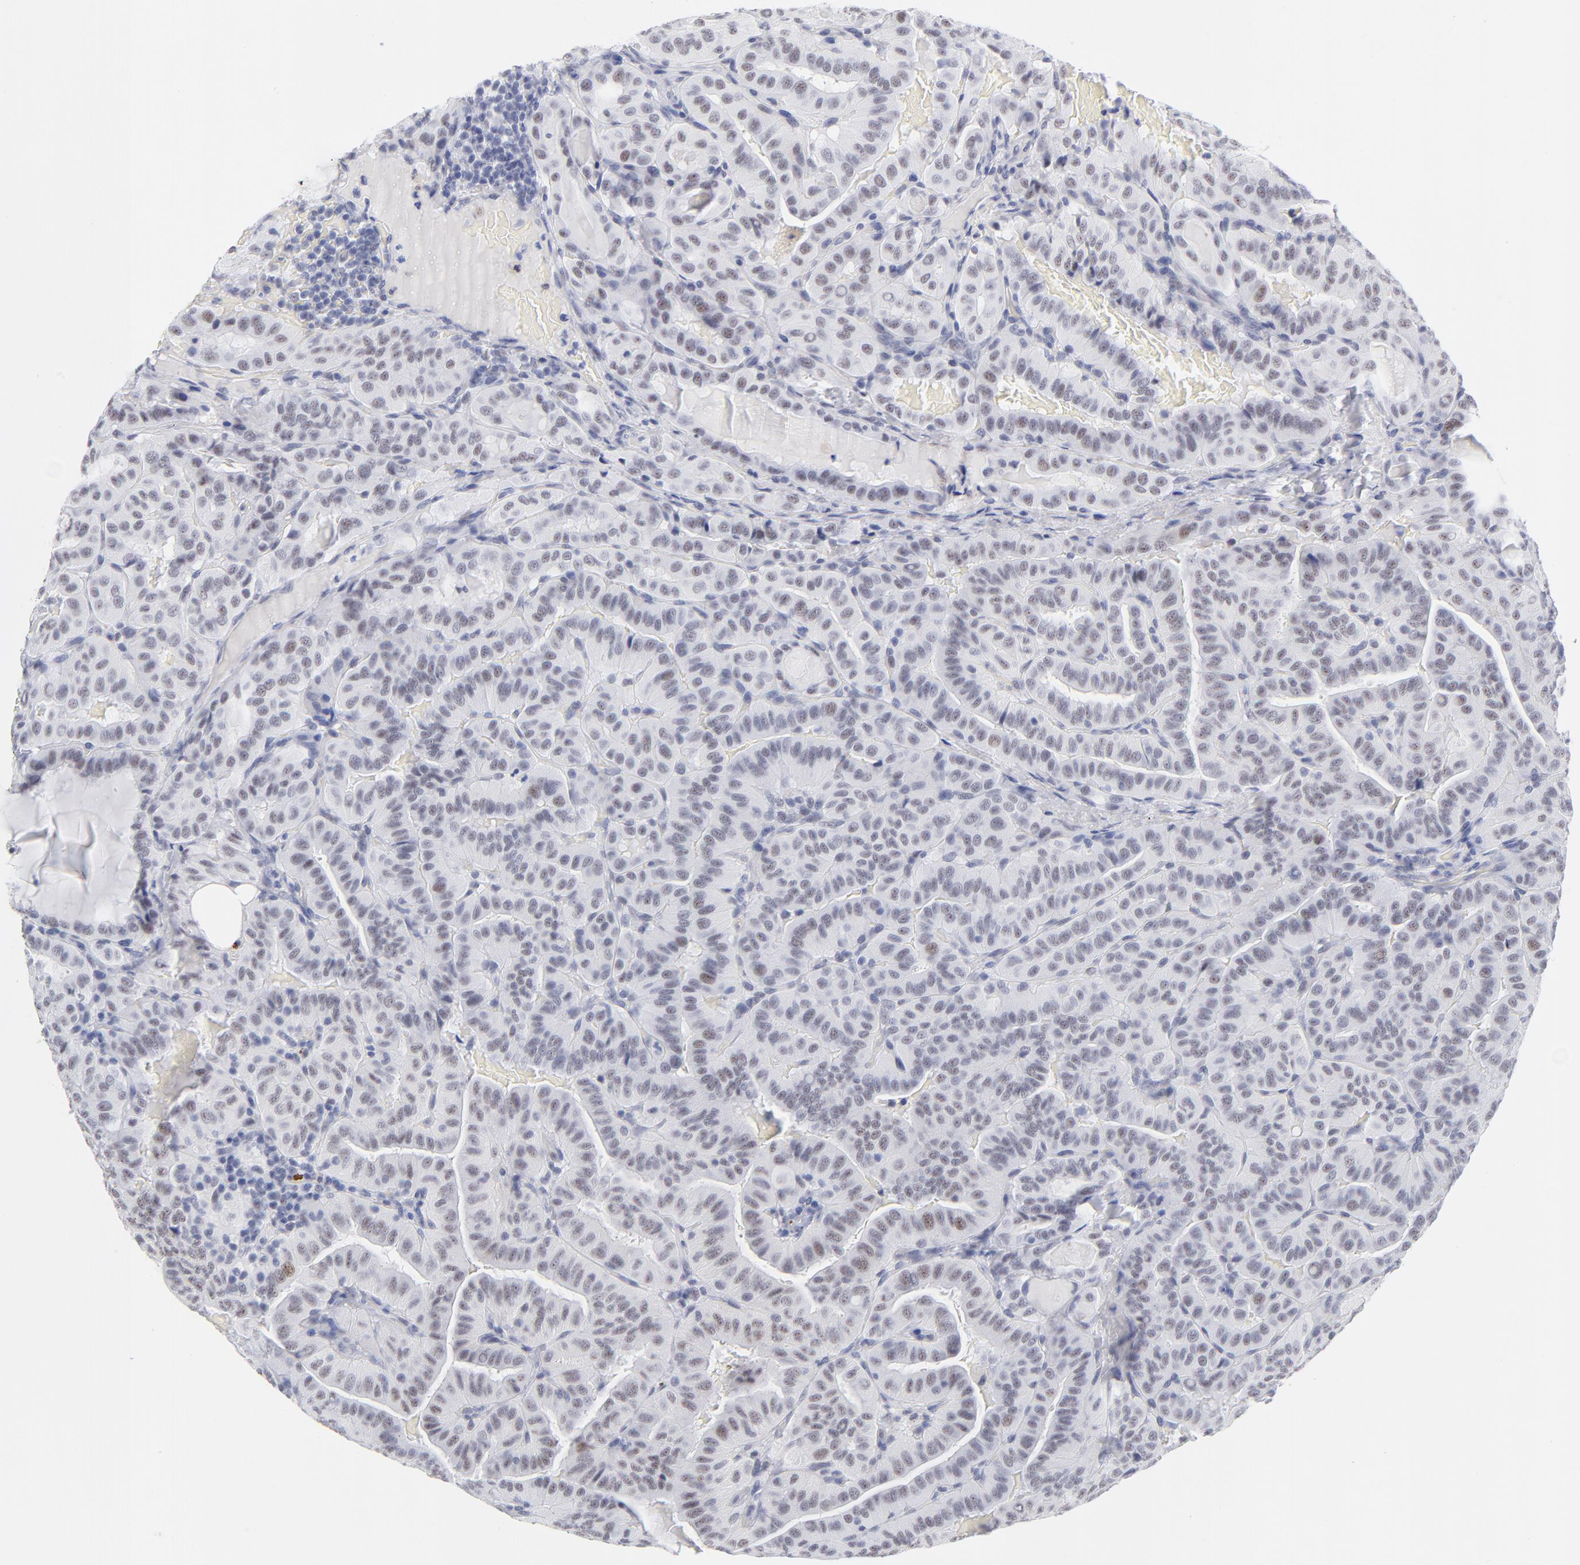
{"staining": {"intensity": "weak", "quantity": "25%-75%", "location": "nuclear"}, "tissue": "thyroid cancer", "cell_type": "Tumor cells", "image_type": "cancer", "snomed": [{"axis": "morphology", "description": "Papillary adenocarcinoma, NOS"}, {"axis": "topography", "description": "Thyroid gland"}], "caption": "A micrograph showing weak nuclear staining in approximately 25%-75% of tumor cells in papillary adenocarcinoma (thyroid), as visualized by brown immunohistochemical staining.", "gene": "SNRPB", "patient": {"sex": "male", "age": 77}}